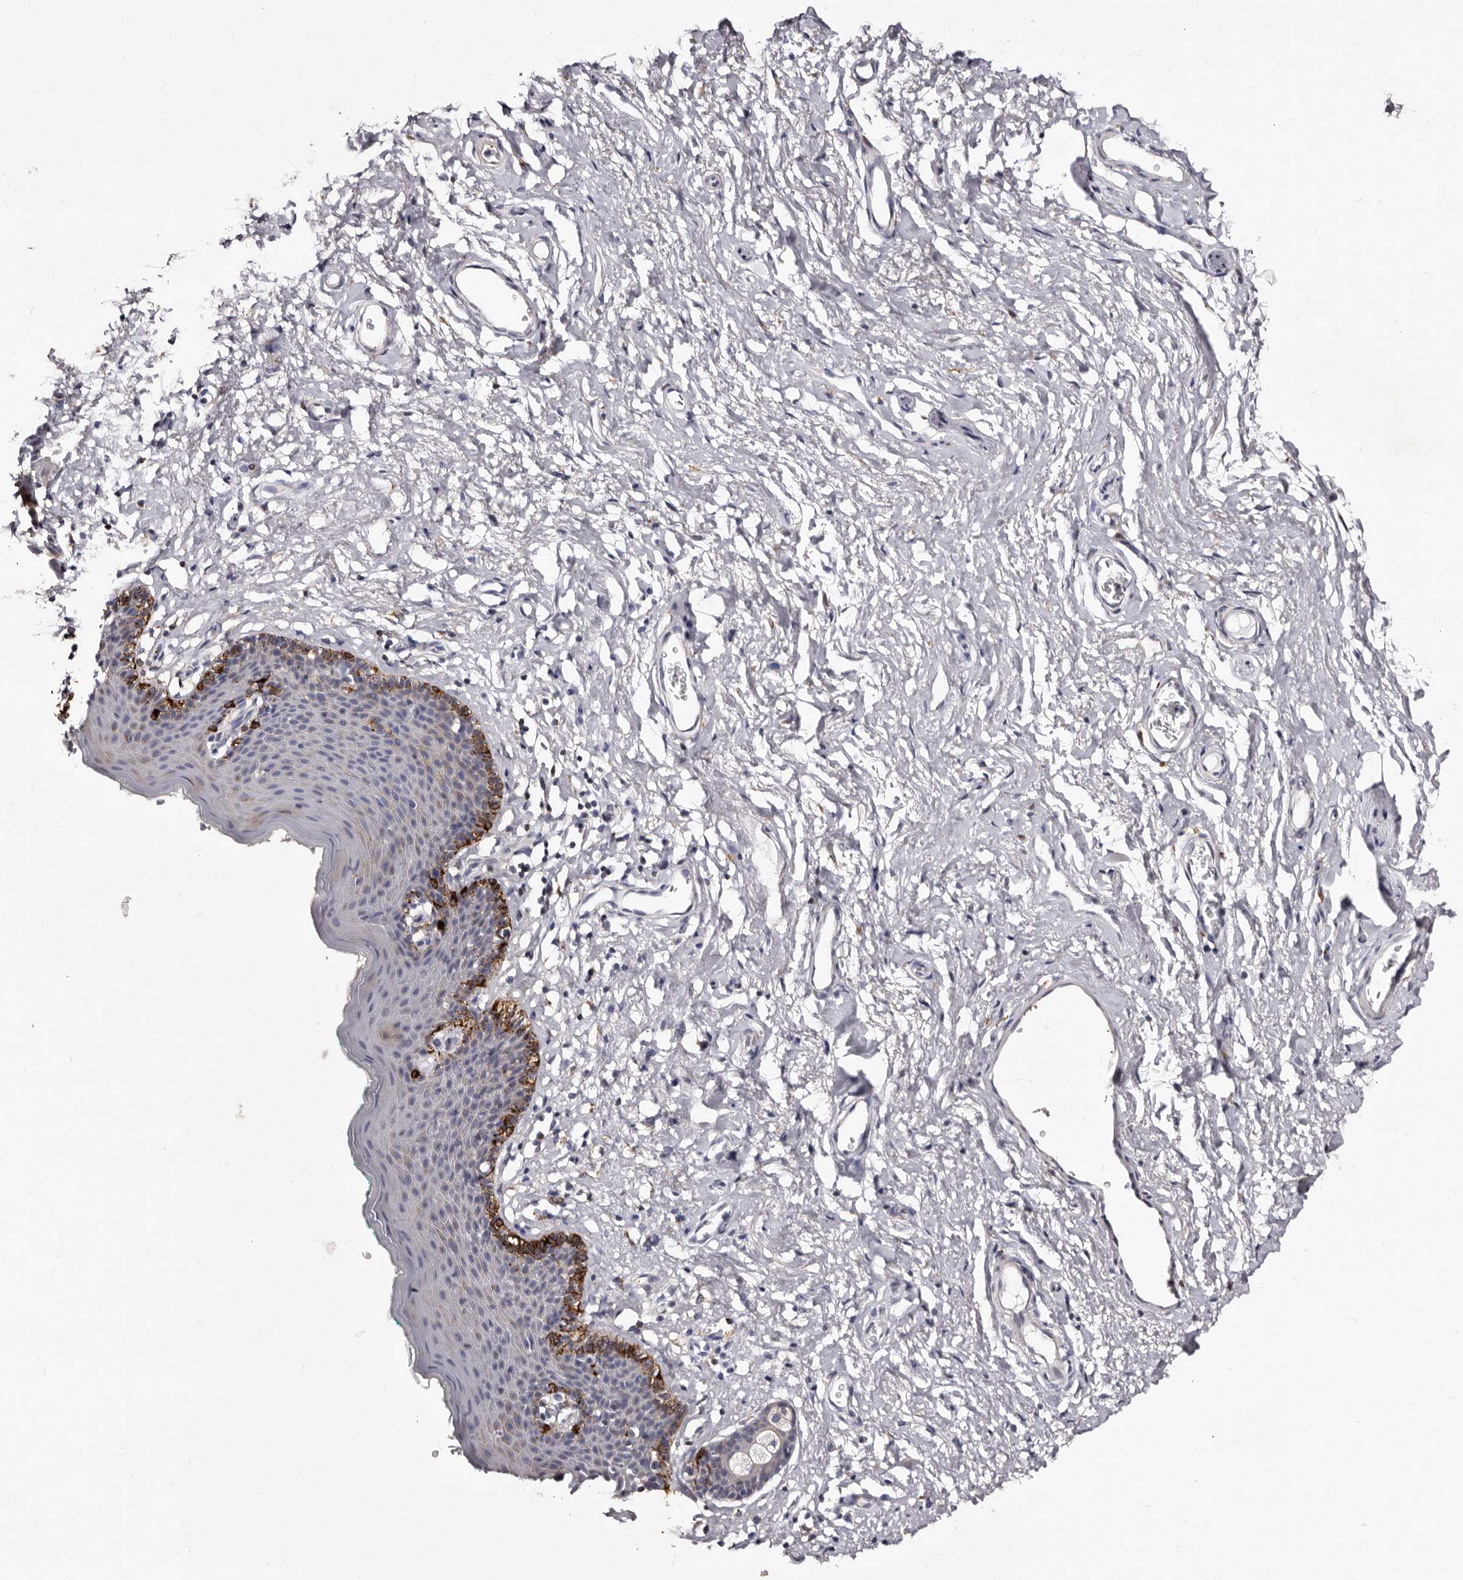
{"staining": {"intensity": "moderate", "quantity": "25%-75%", "location": "cytoplasmic/membranous"}, "tissue": "skin", "cell_type": "Epidermal cells", "image_type": "normal", "snomed": [{"axis": "morphology", "description": "Normal tissue, NOS"}, {"axis": "topography", "description": "Vulva"}], "caption": "Immunohistochemical staining of unremarkable skin displays medium levels of moderate cytoplasmic/membranous positivity in about 25%-75% of epidermal cells. The protein is shown in brown color, while the nuclei are stained blue.", "gene": "AUNIP", "patient": {"sex": "female", "age": 66}}